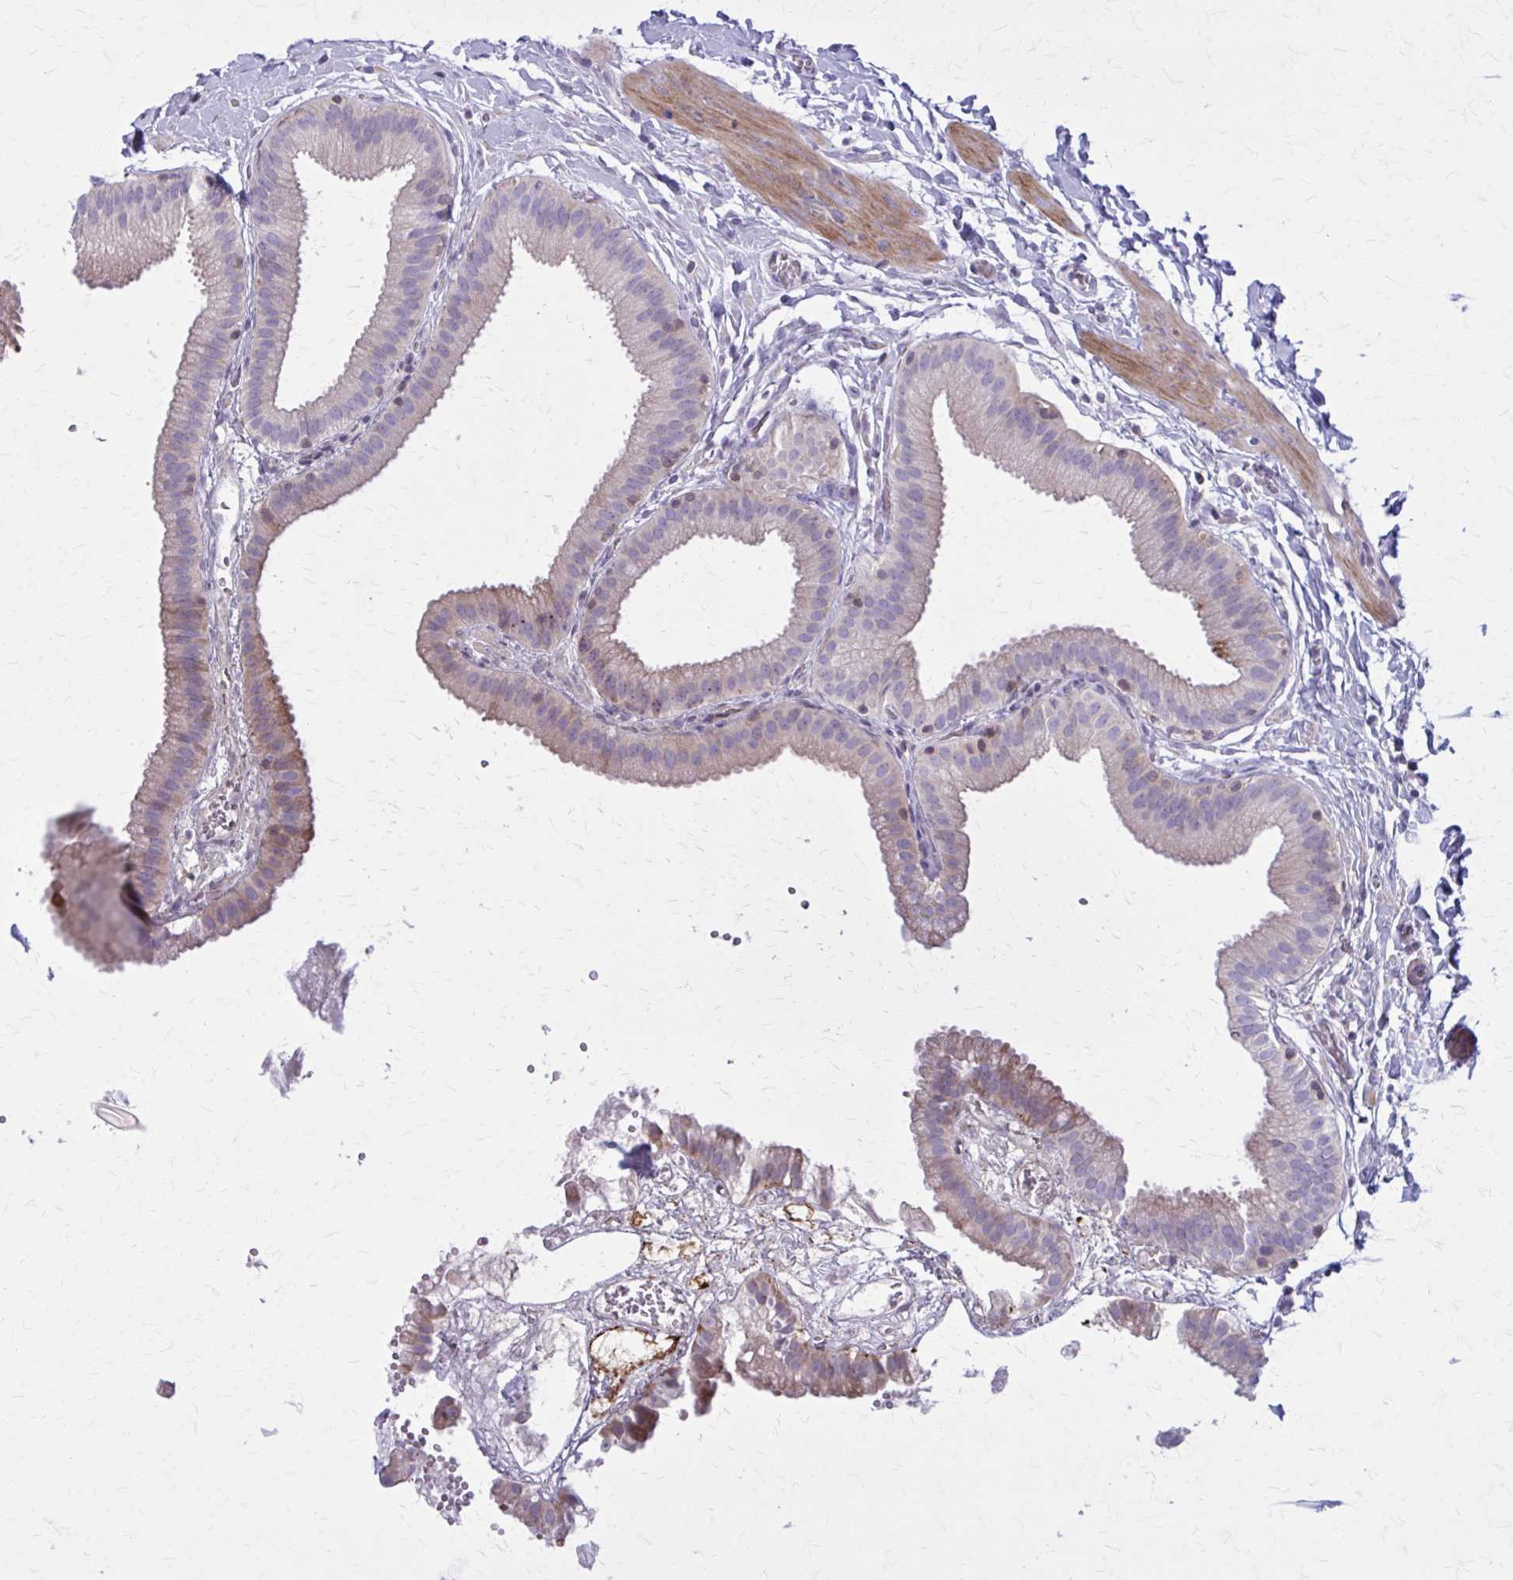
{"staining": {"intensity": "moderate", "quantity": "<25%", "location": "cytoplasmic/membranous"}, "tissue": "gallbladder", "cell_type": "Glandular cells", "image_type": "normal", "snomed": [{"axis": "morphology", "description": "Normal tissue, NOS"}, {"axis": "topography", "description": "Gallbladder"}], "caption": "A brown stain labels moderate cytoplasmic/membranous staining of a protein in glandular cells of normal gallbladder.", "gene": "PITPNM1", "patient": {"sex": "female", "age": 63}}